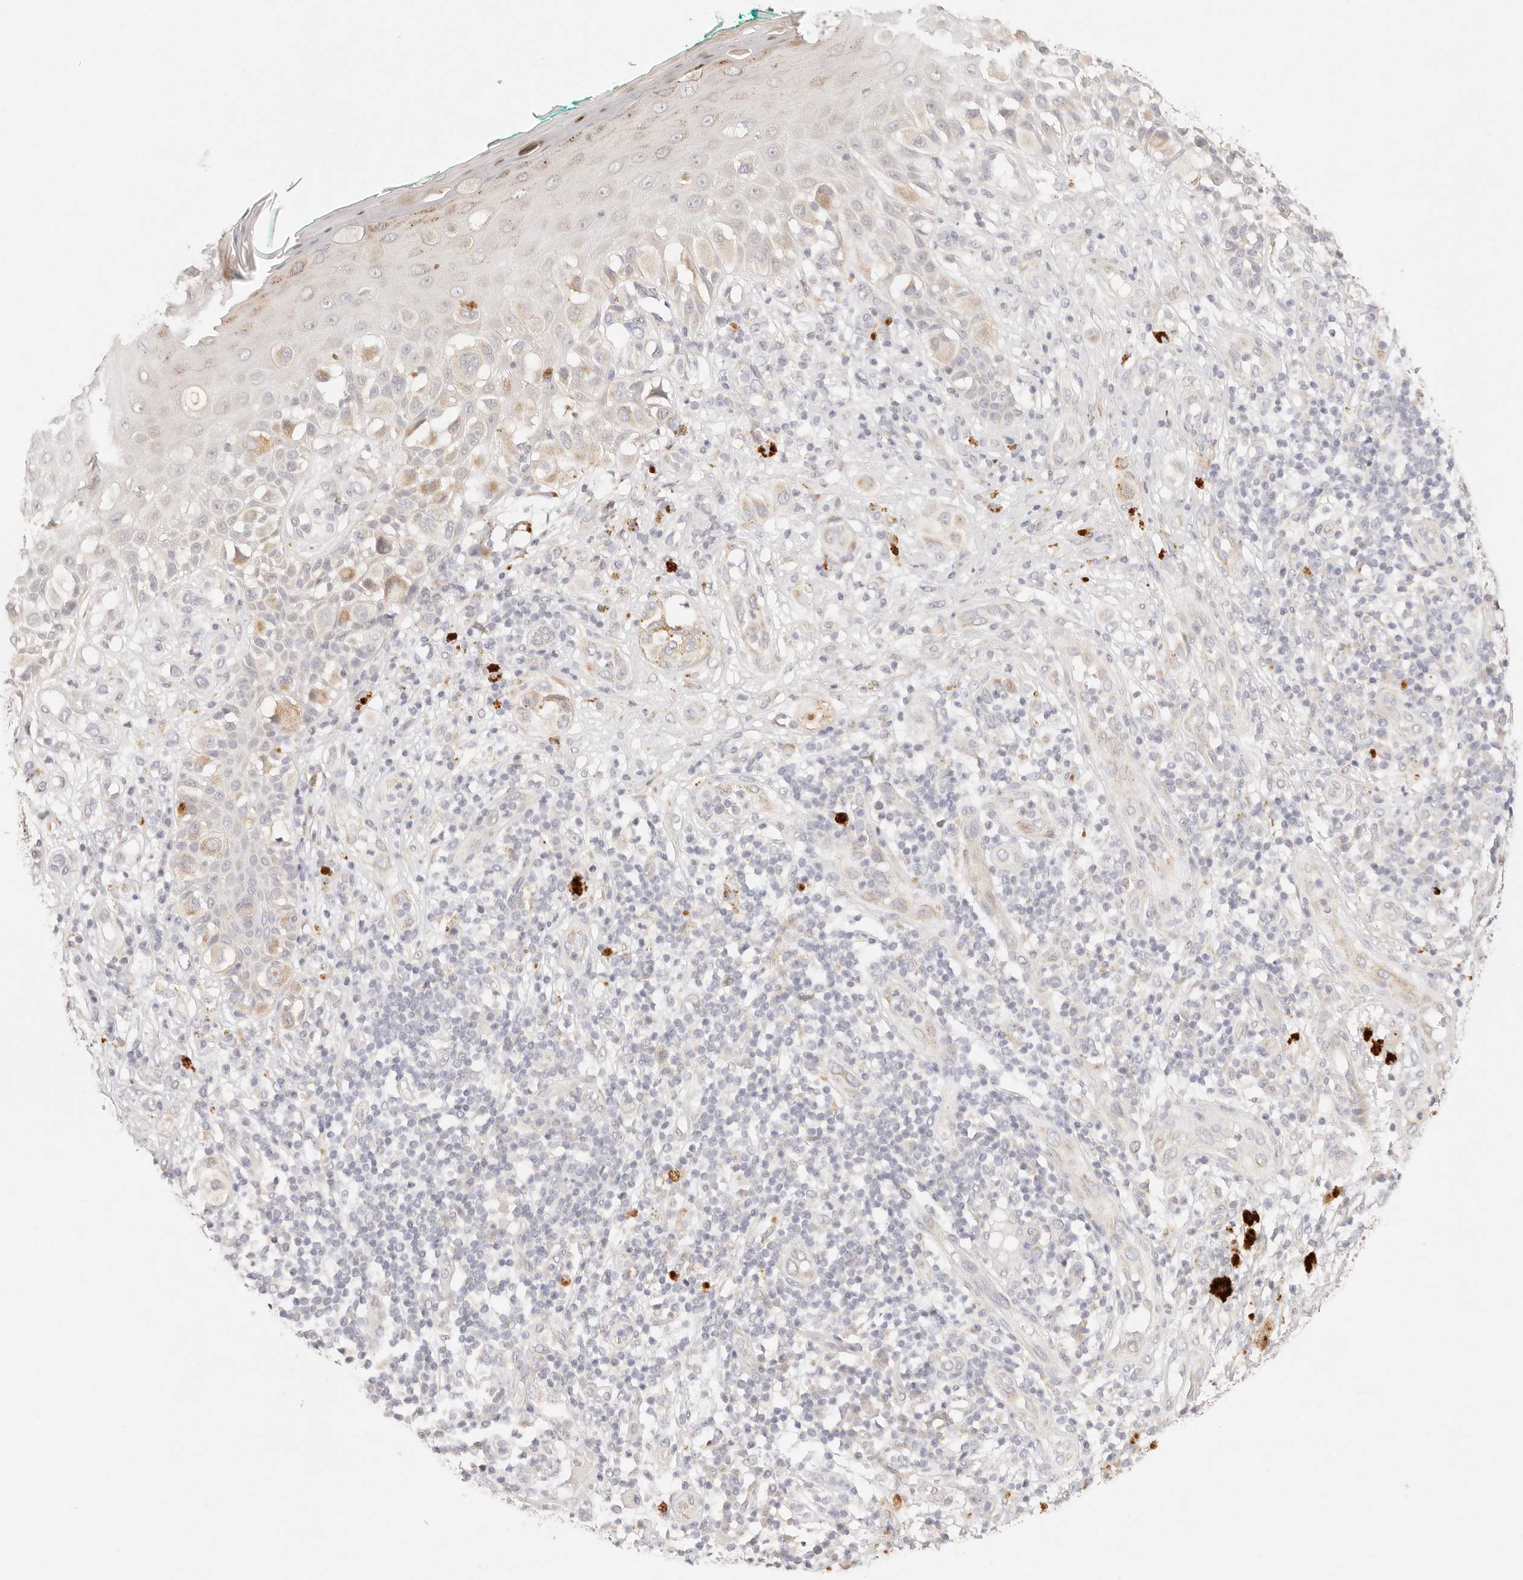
{"staining": {"intensity": "negative", "quantity": "none", "location": "none"}, "tissue": "melanoma", "cell_type": "Tumor cells", "image_type": "cancer", "snomed": [{"axis": "morphology", "description": "Malignant melanoma, NOS"}, {"axis": "topography", "description": "Skin"}], "caption": "Melanoma stained for a protein using IHC demonstrates no staining tumor cells.", "gene": "GPR156", "patient": {"sex": "female", "age": 81}}